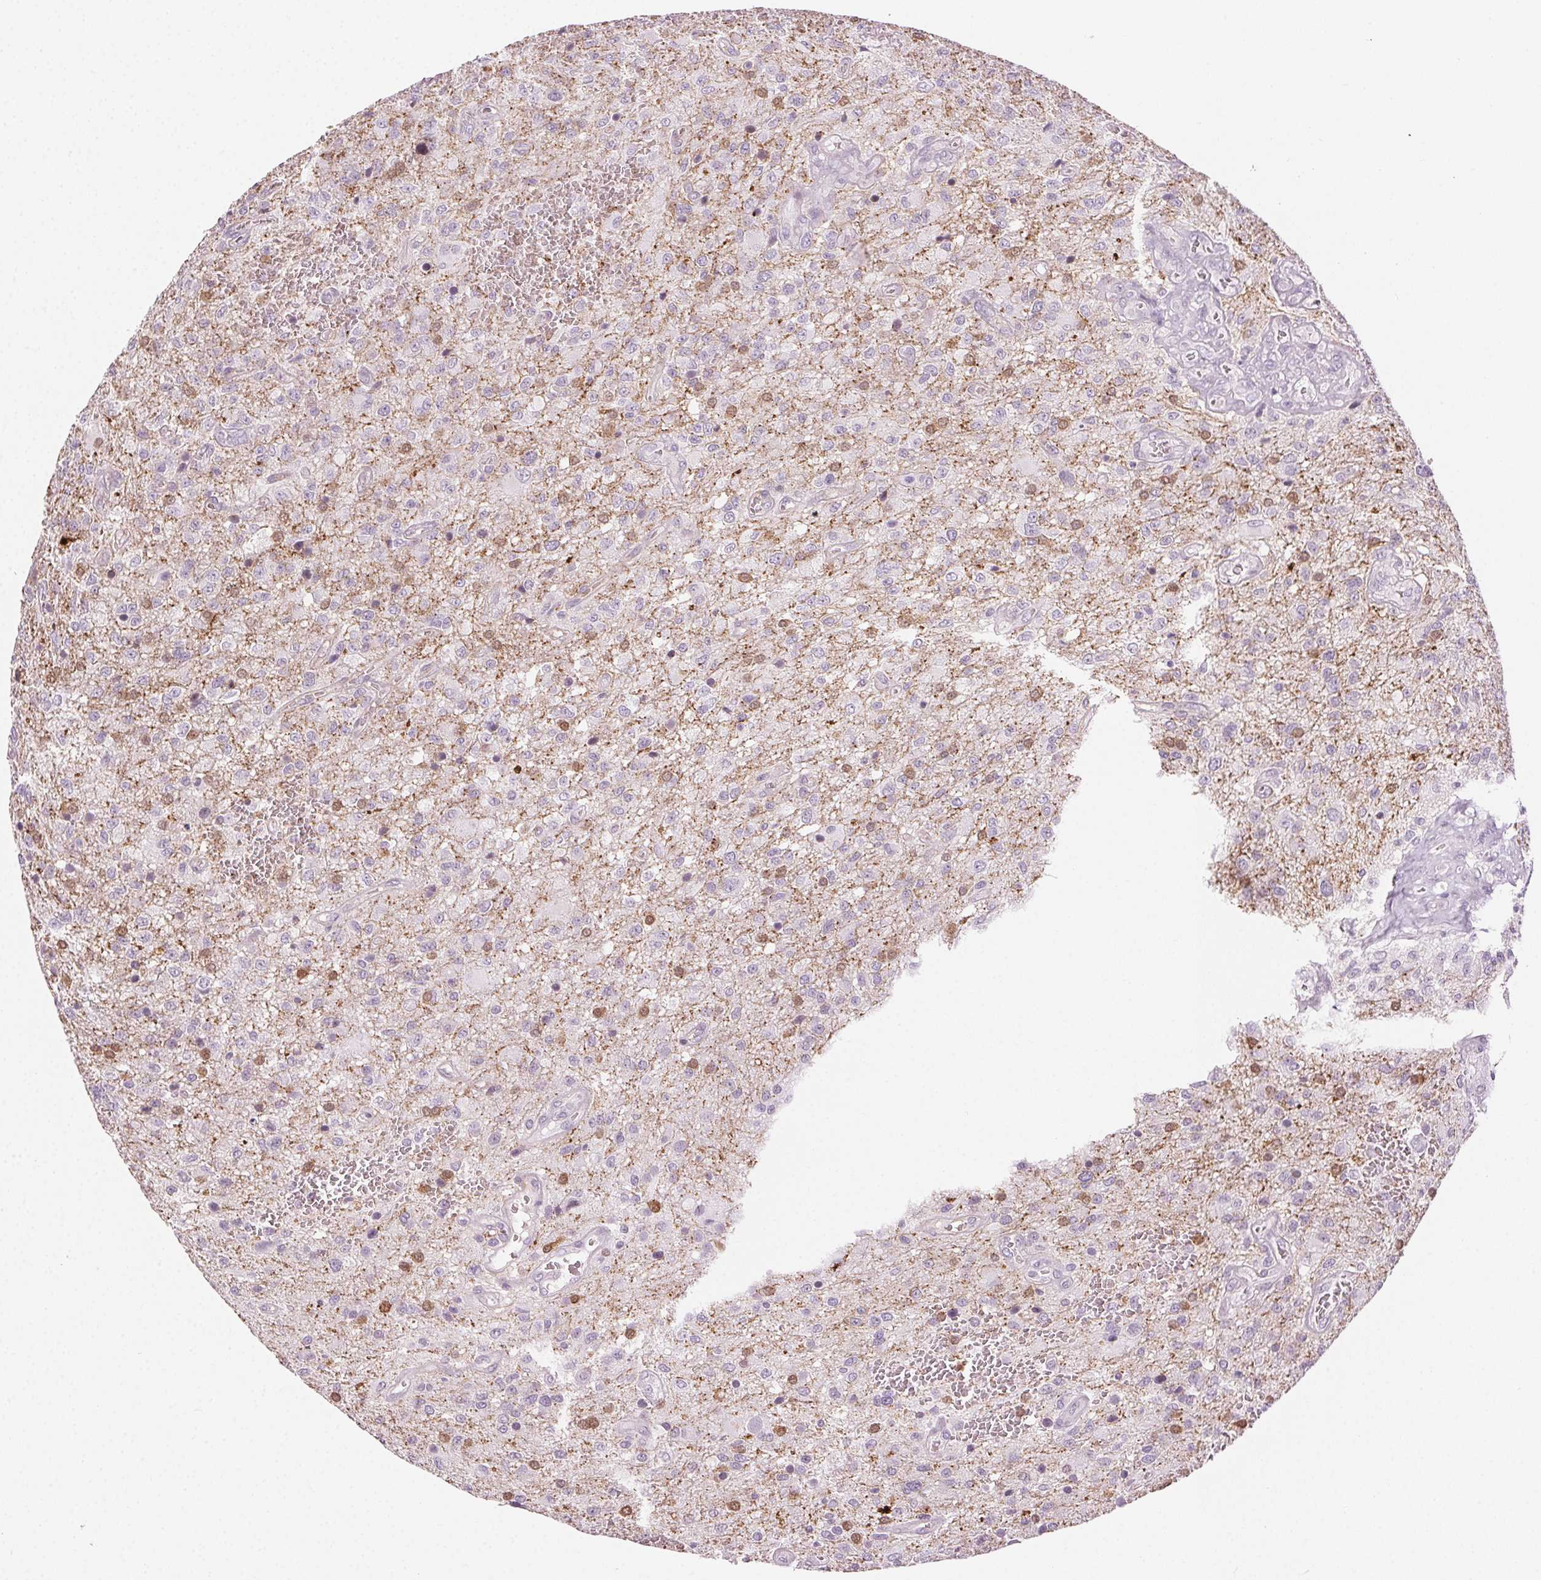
{"staining": {"intensity": "negative", "quantity": "none", "location": "none"}, "tissue": "glioma", "cell_type": "Tumor cells", "image_type": "cancer", "snomed": [{"axis": "morphology", "description": "Glioma, malignant, Low grade"}, {"axis": "topography", "description": "Brain"}], "caption": "A histopathology image of malignant glioma (low-grade) stained for a protein reveals no brown staining in tumor cells. Nuclei are stained in blue.", "gene": "AIF1L", "patient": {"sex": "male", "age": 66}}